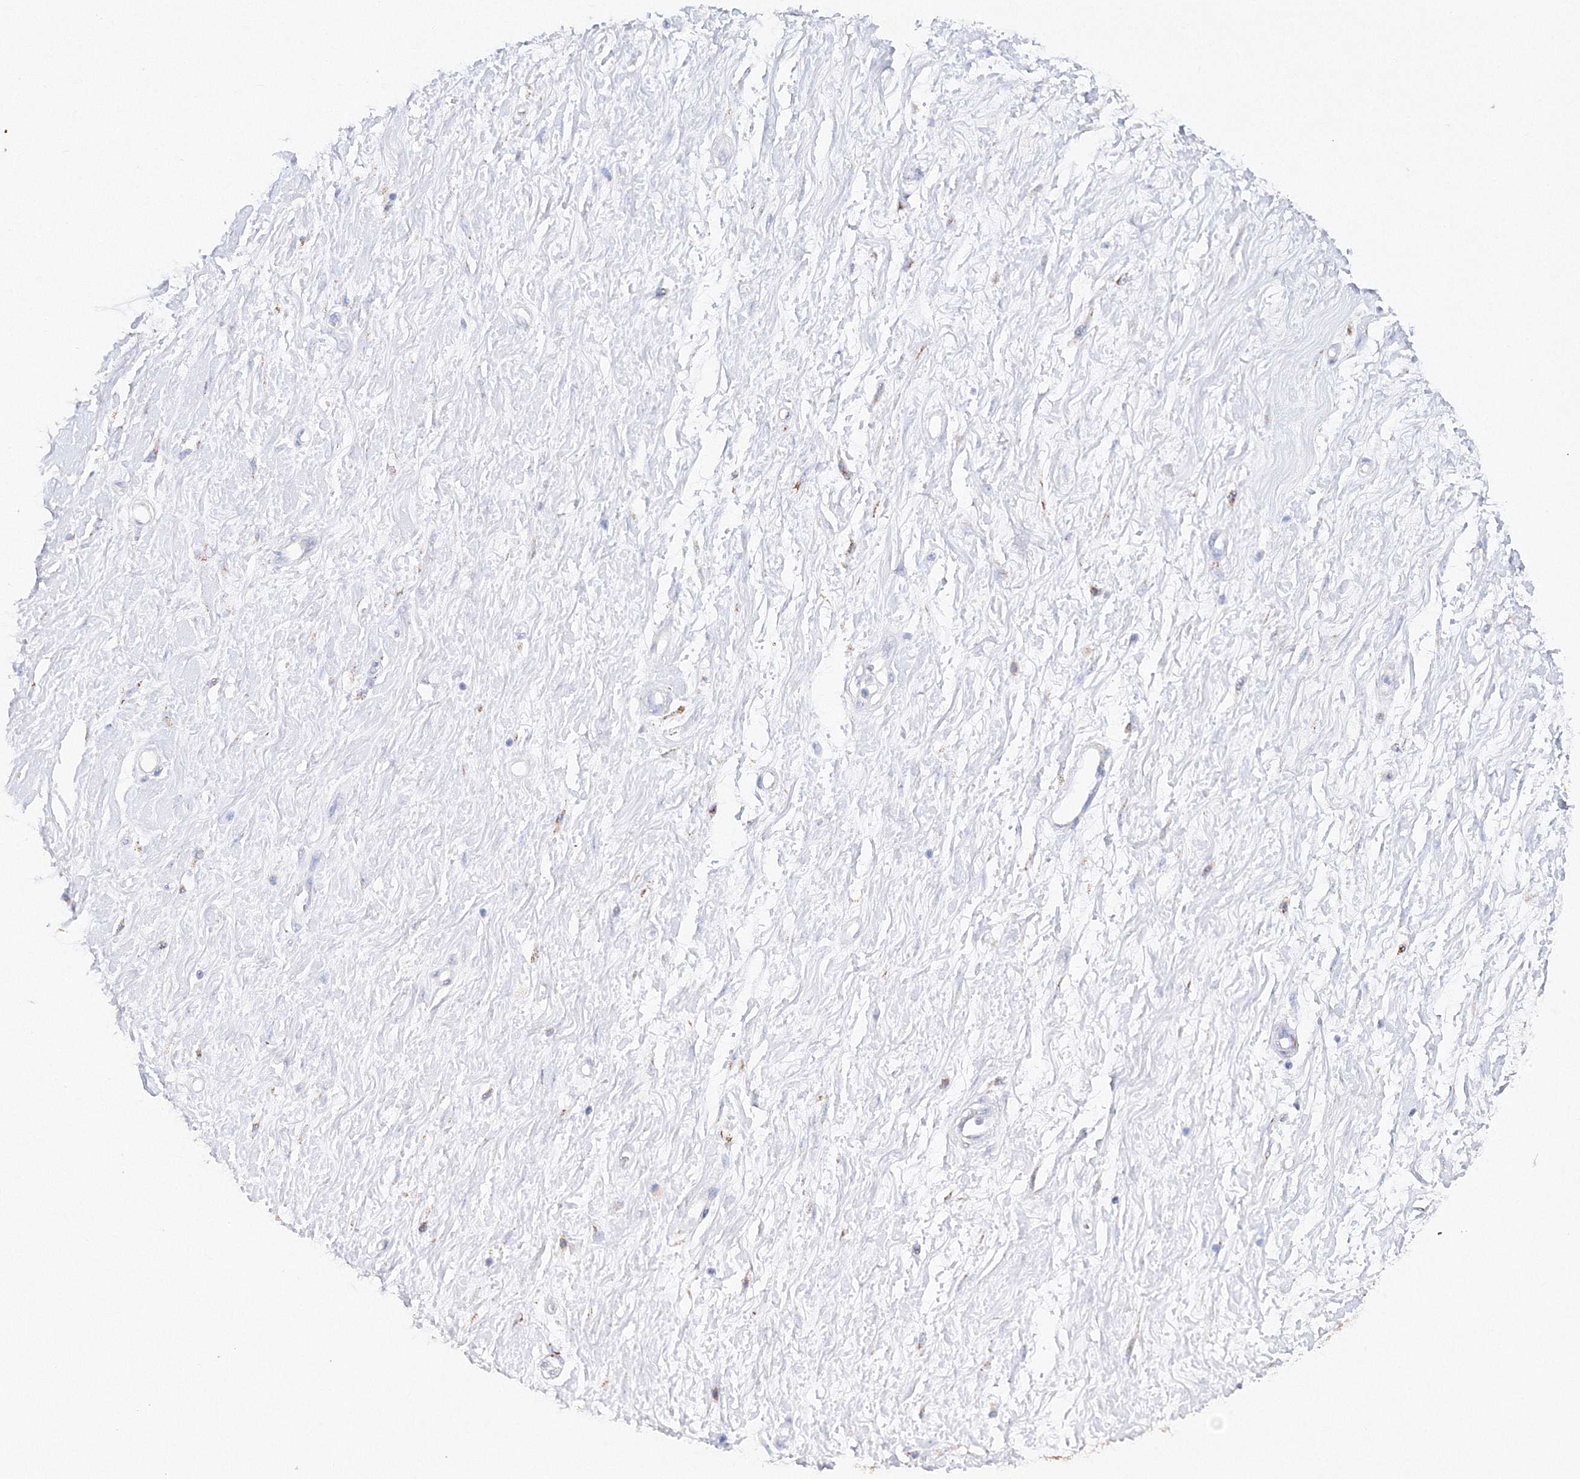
{"staining": {"intensity": "negative", "quantity": "none", "location": "none"}, "tissue": "adipose tissue", "cell_type": "Adipocytes", "image_type": "normal", "snomed": [{"axis": "morphology", "description": "Normal tissue, NOS"}, {"axis": "morphology", "description": "Adenocarcinoma, NOS"}, {"axis": "topography", "description": "Pancreas"}, {"axis": "topography", "description": "Peripheral nerve tissue"}], "caption": "Immunohistochemistry of unremarkable human adipose tissue demonstrates no positivity in adipocytes. (Brightfield microscopy of DAB (3,3'-diaminobenzidine) immunohistochemistry at high magnification).", "gene": "MERTK", "patient": {"sex": "male", "age": 59}}